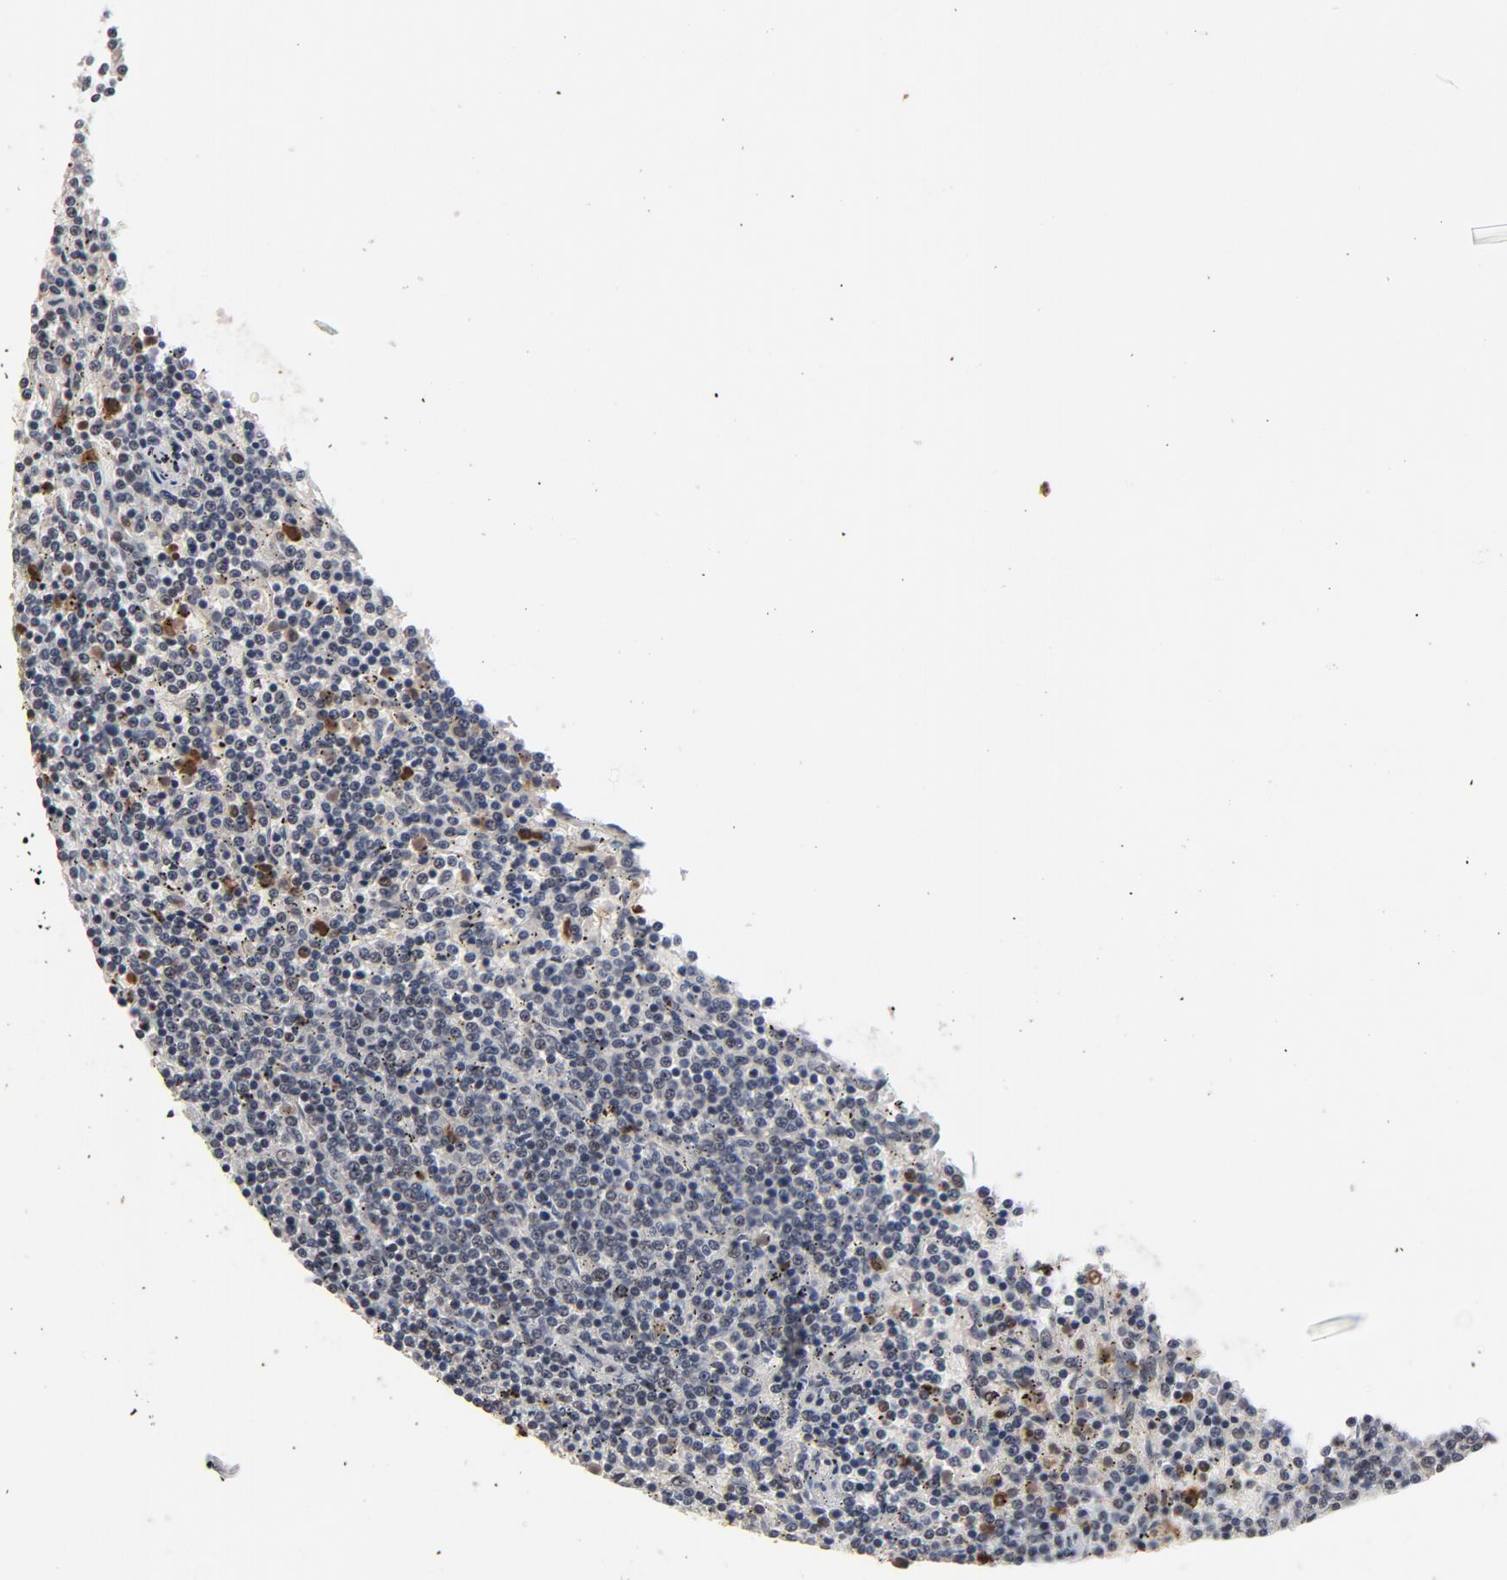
{"staining": {"intensity": "moderate", "quantity": "<25%", "location": "cytoplasmic/membranous"}, "tissue": "lymphoma", "cell_type": "Tumor cells", "image_type": "cancer", "snomed": [{"axis": "morphology", "description": "Malignant lymphoma, non-Hodgkin's type, Low grade"}, {"axis": "topography", "description": "Spleen"}], "caption": "Protein staining demonstrates moderate cytoplasmic/membranous staining in approximately <25% of tumor cells in lymphoma. (DAB (3,3'-diaminobenzidine) = brown stain, brightfield microscopy at high magnification).", "gene": "RTL5", "patient": {"sex": "female", "age": 50}}